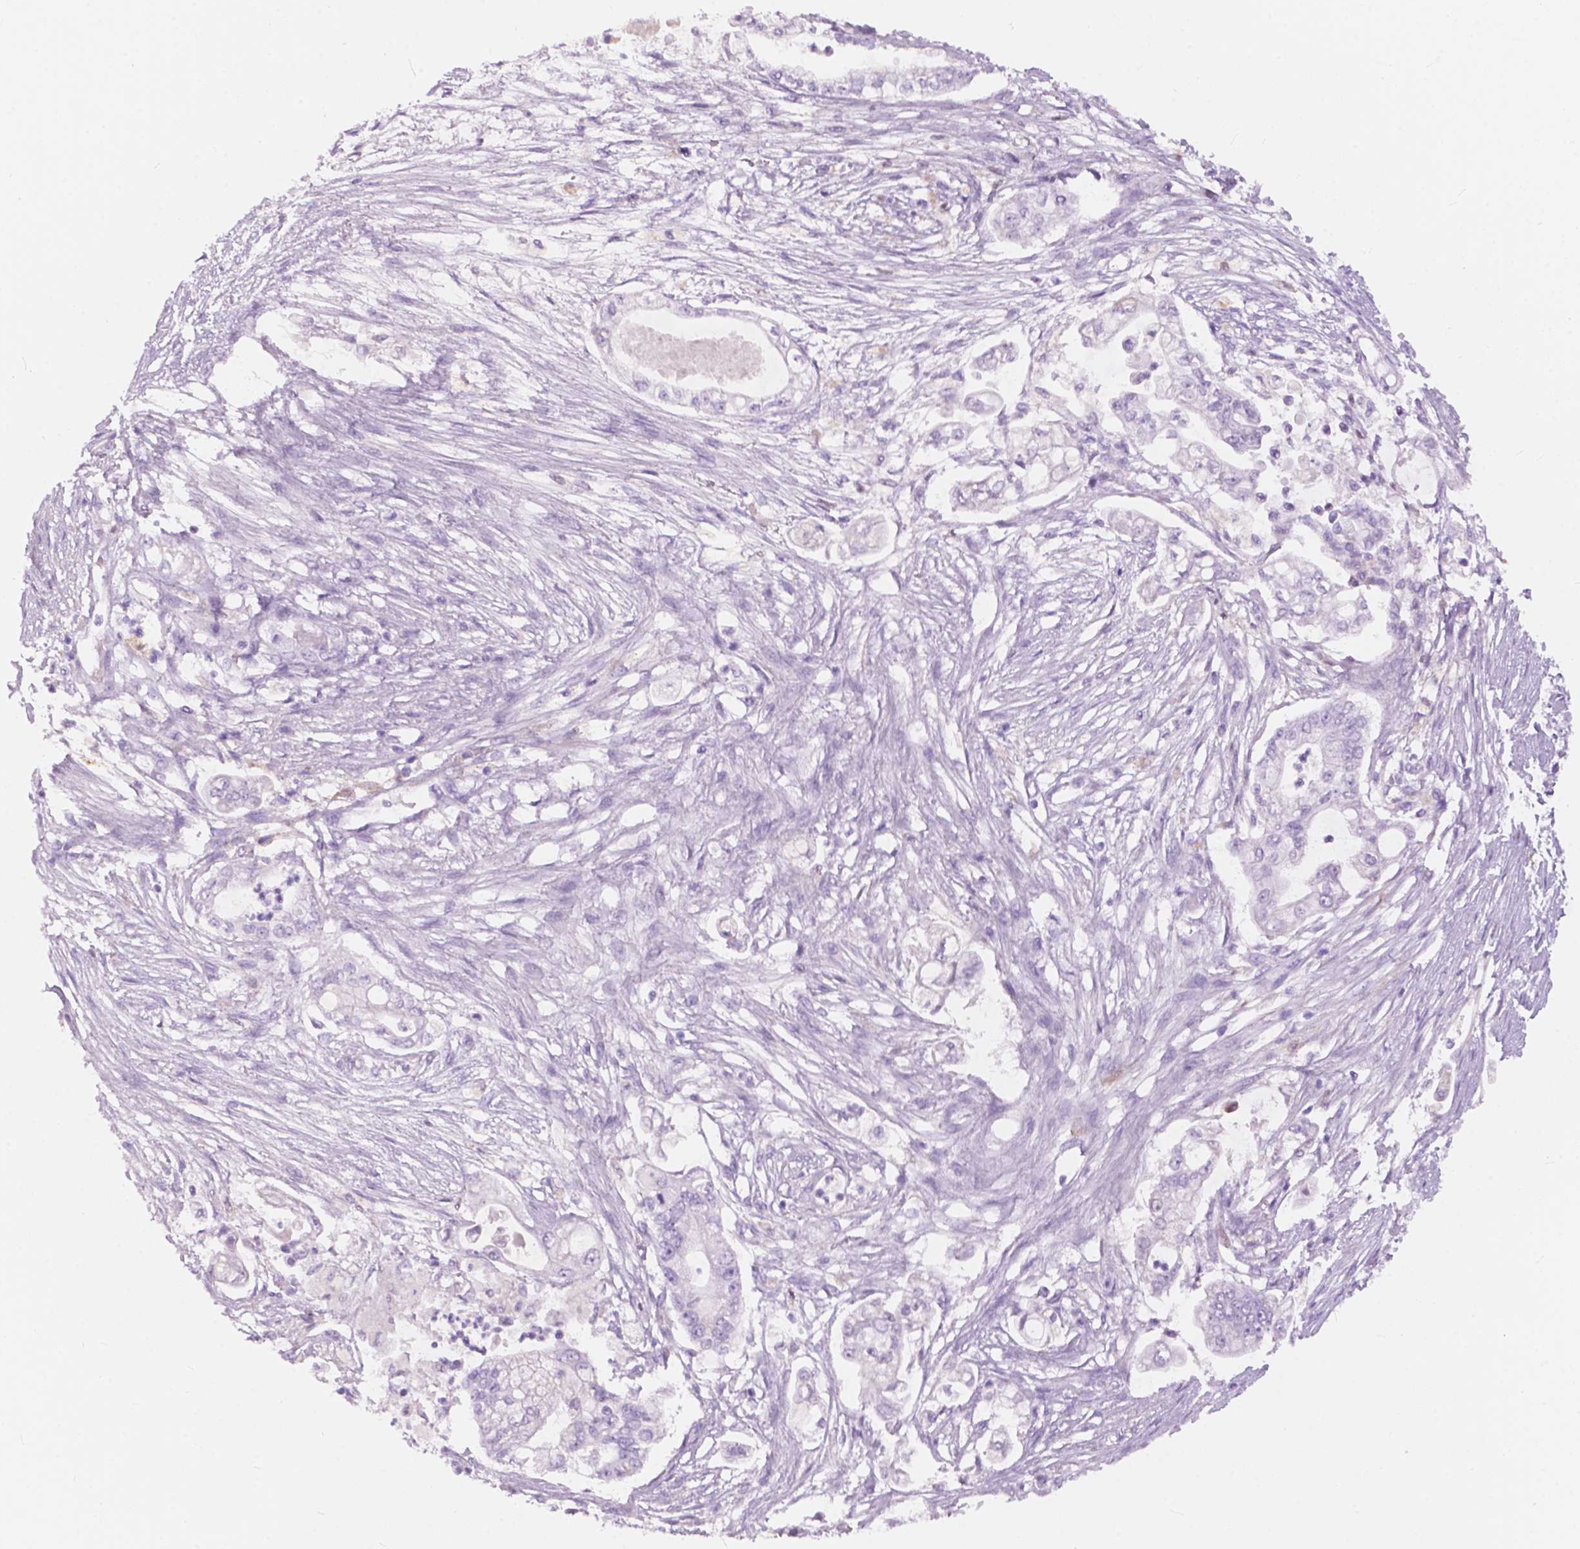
{"staining": {"intensity": "negative", "quantity": "none", "location": "none"}, "tissue": "pancreatic cancer", "cell_type": "Tumor cells", "image_type": "cancer", "snomed": [{"axis": "morphology", "description": "Adenocarcinoma, NOS"}, {"axis": "topography", "description": "Pancreas"}], "caption": "High power microscopy photomicrograph of an immunohistochemistry image of pancreatic adenocarcinoma, revealing no significant expression in tumor cells.", "gene": "FXYD2", "patient": {"sex": "female", "age": 69}}